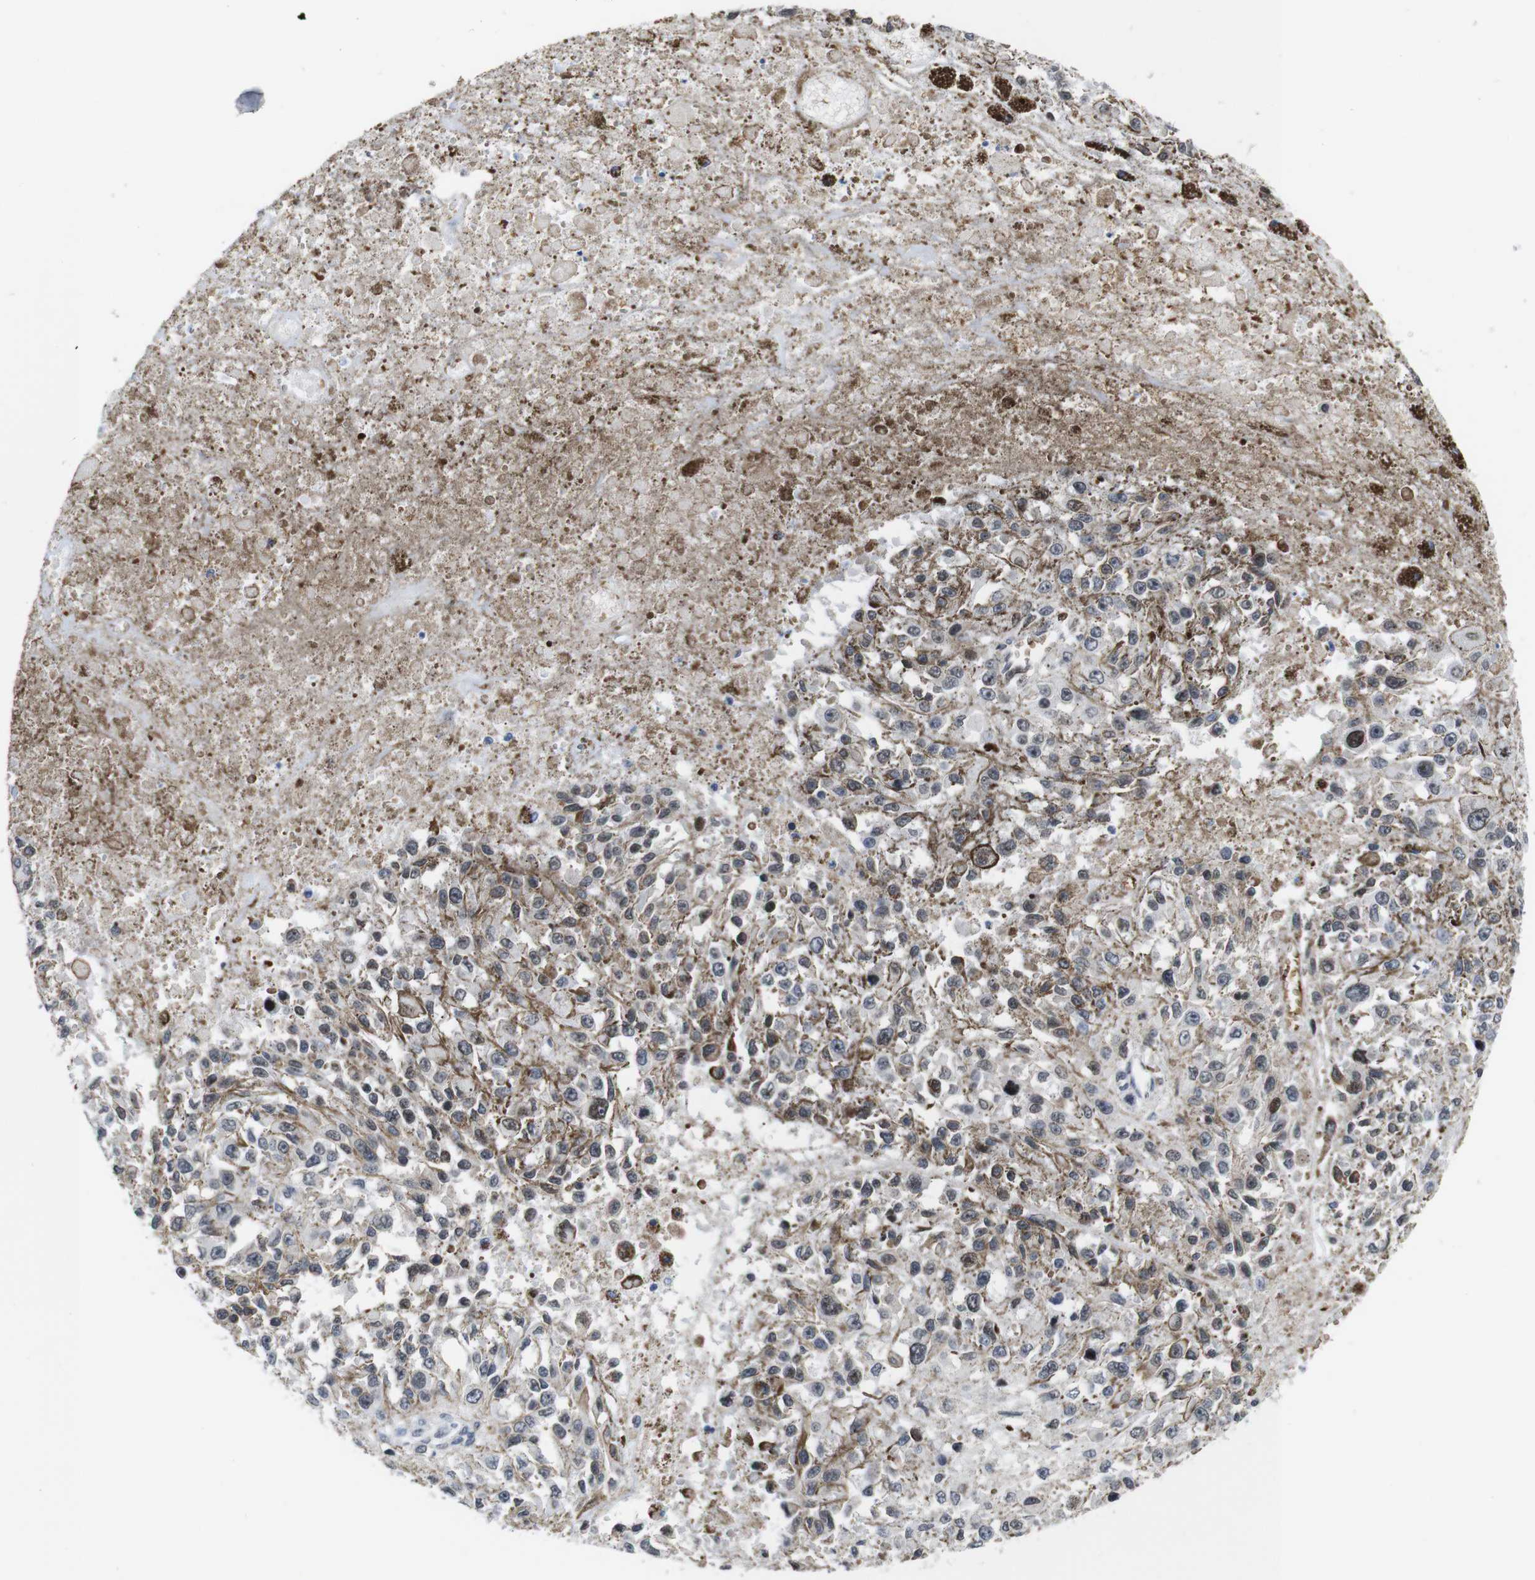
{"staining": {"intensity": "weak", "quantity": "25%-75%", "location": "cytoplasmic/membranous"}, "tissue": "melanoma", "cell_type": "Tumor cells", "image_type": "cancer", "snomed": [{"axis": "morphology", "description": "Malignant melanoma, Metastatic site"}, {"axis": "topography", "description": "Lymph node"}], "caption": "A low amount of weak cytoplasmic/membranous positivity is present in approximately 25%-75% of tumor cells in melanoma tissue.", "gene": "SOCS3", "patient": {"sex": "male", "age": 59}}